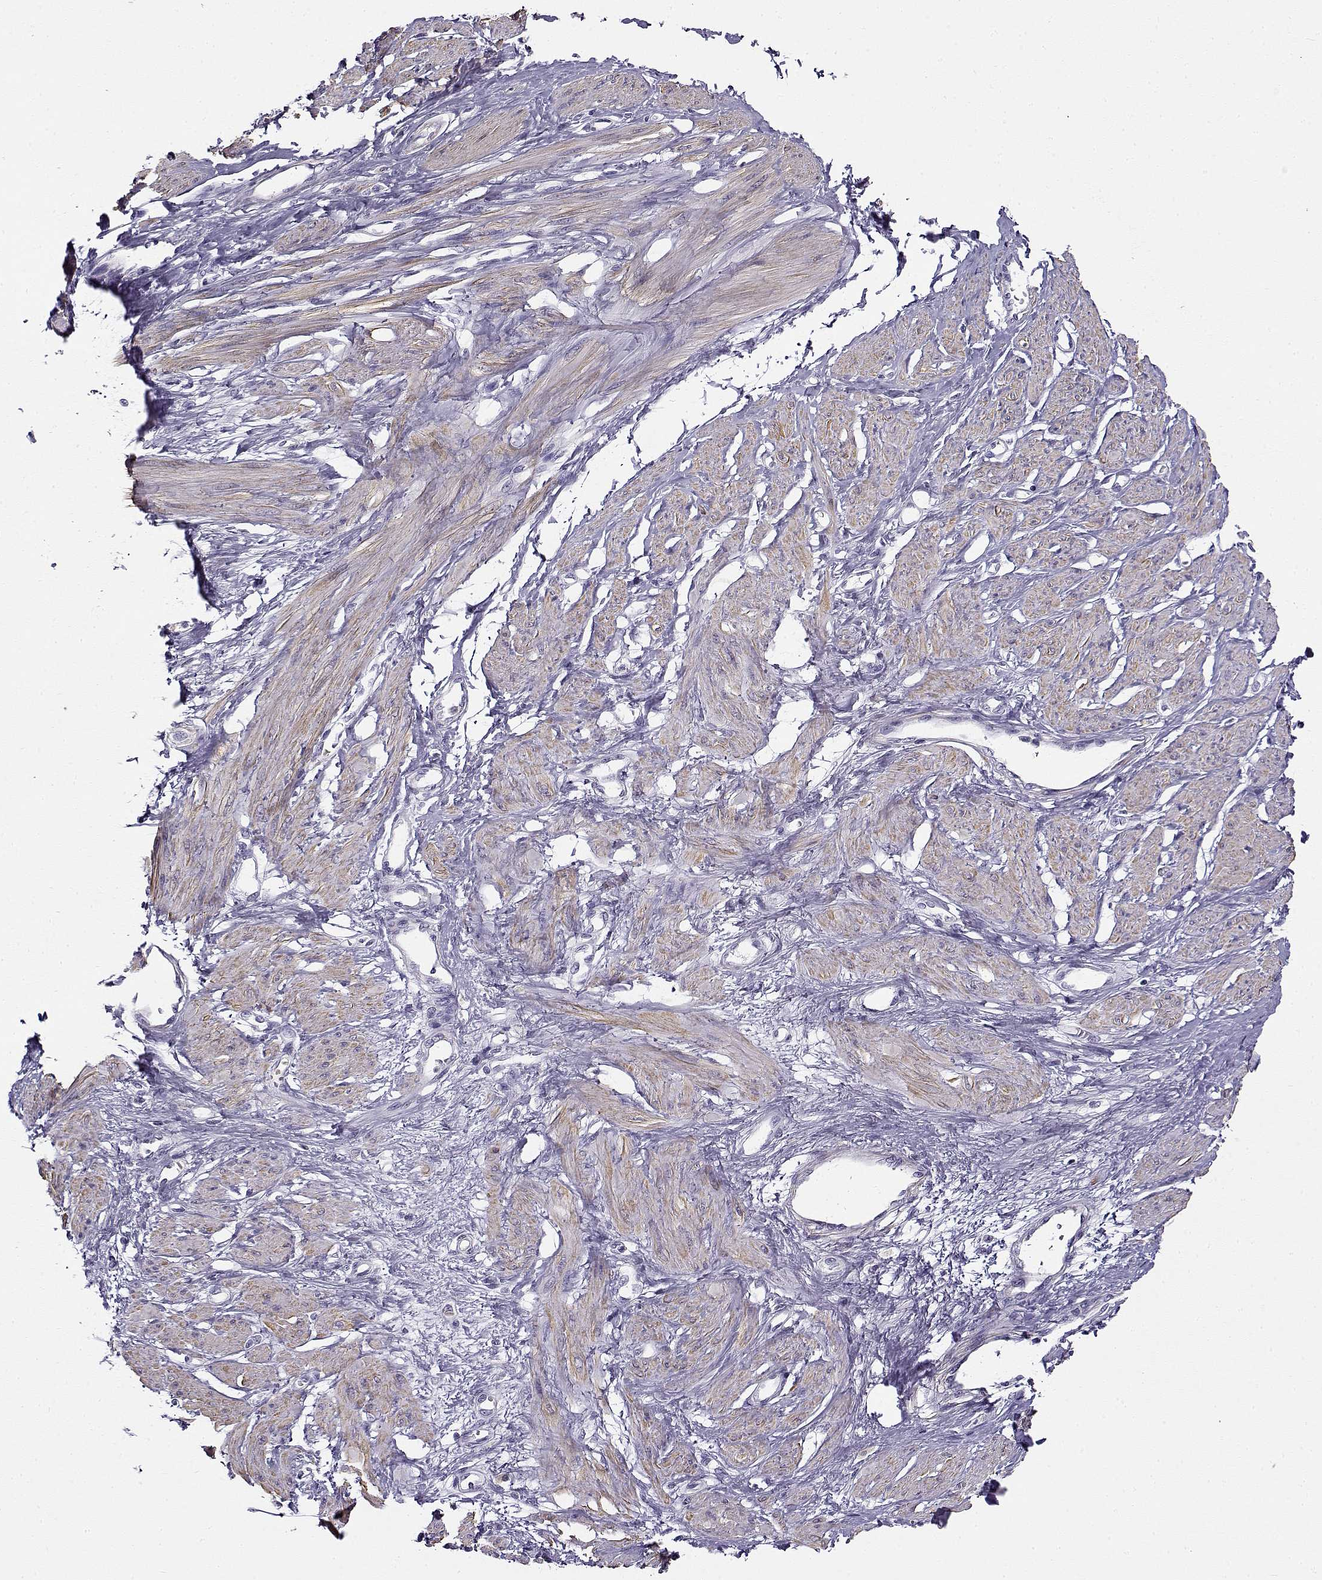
{"staining": {"intensity": "weak", "quantity": ">75%", "location": "cytoplasmic/membranous"}, "tissue": "smooth muscle", "cell_type": "Smooth muscle cells", "image_type": "normal", "snomed": [{"axis": "morphology", "description": "Normal tissue, NOS"}, {"axis": "topography", "description": "Smooth muscle"}, {"axis": "topography", "description": "Uterus"}], "caption": "Human smooth muscle stained for a protein (brown) demonstrates weak cytoplasmic/membranous positive staining in about >75% of smooth muscle cells.", "gene": "UCP3", "patient": {"sex": "female", "age": 39}}